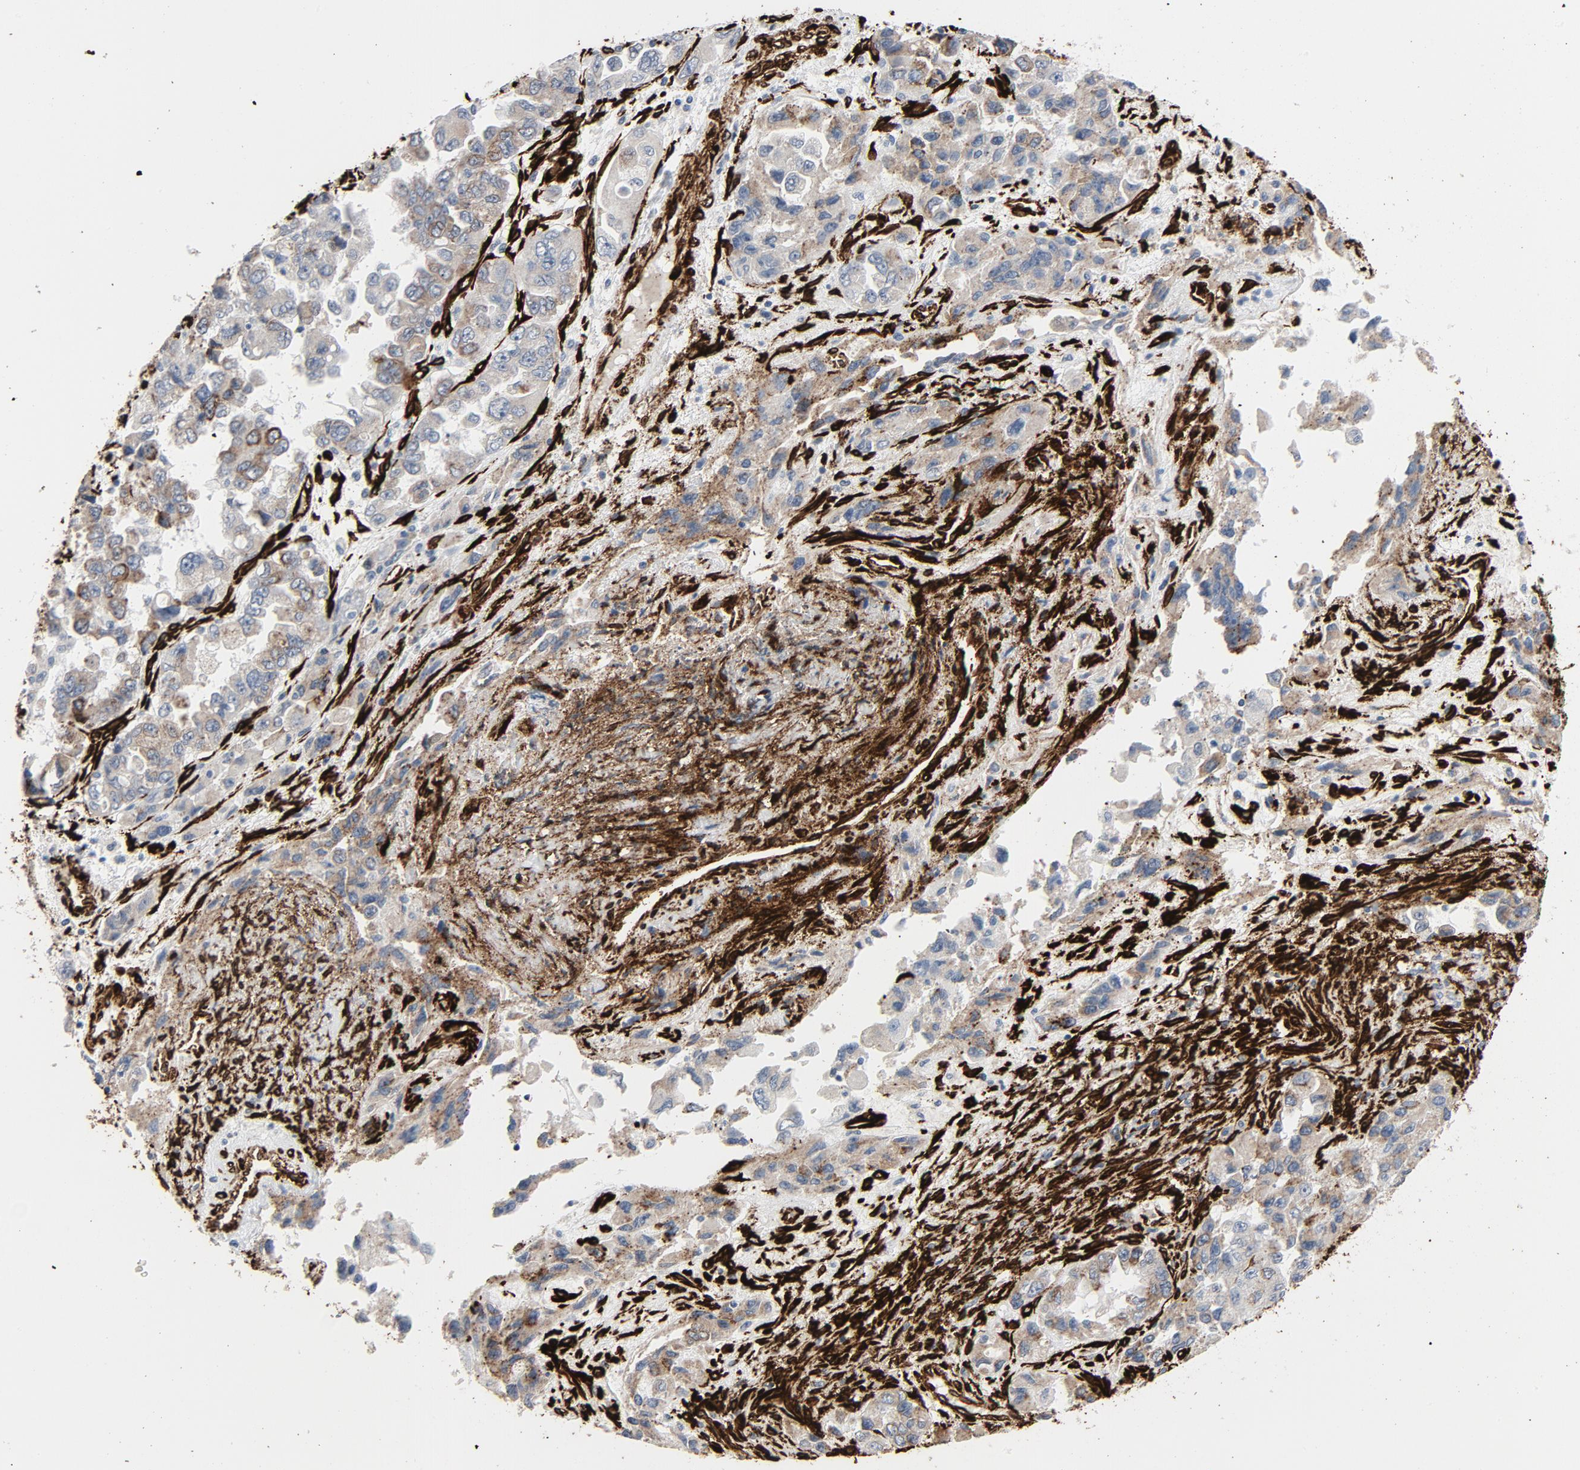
{"staining": {"intensity": "weak", "quantity": ">75%", "location": "cytoplasmic/membranous"}, "tissue": "ovarian cancer", "cell_type": "Tumor cells", "image_type": "cancer", "snomed": [{"axis": "morphology", "description": "Carcinoma, endometroid"}, {"axis": "topography", "description": "Ovary"}], "caption": "Weak cytoplasmic/membranous positivity is appreciated in about >75% of tumor cells in ovarian endometroid carcinoma.", "gene": "SERPINH1", "patient": {"sex": "female", "age": 50}}